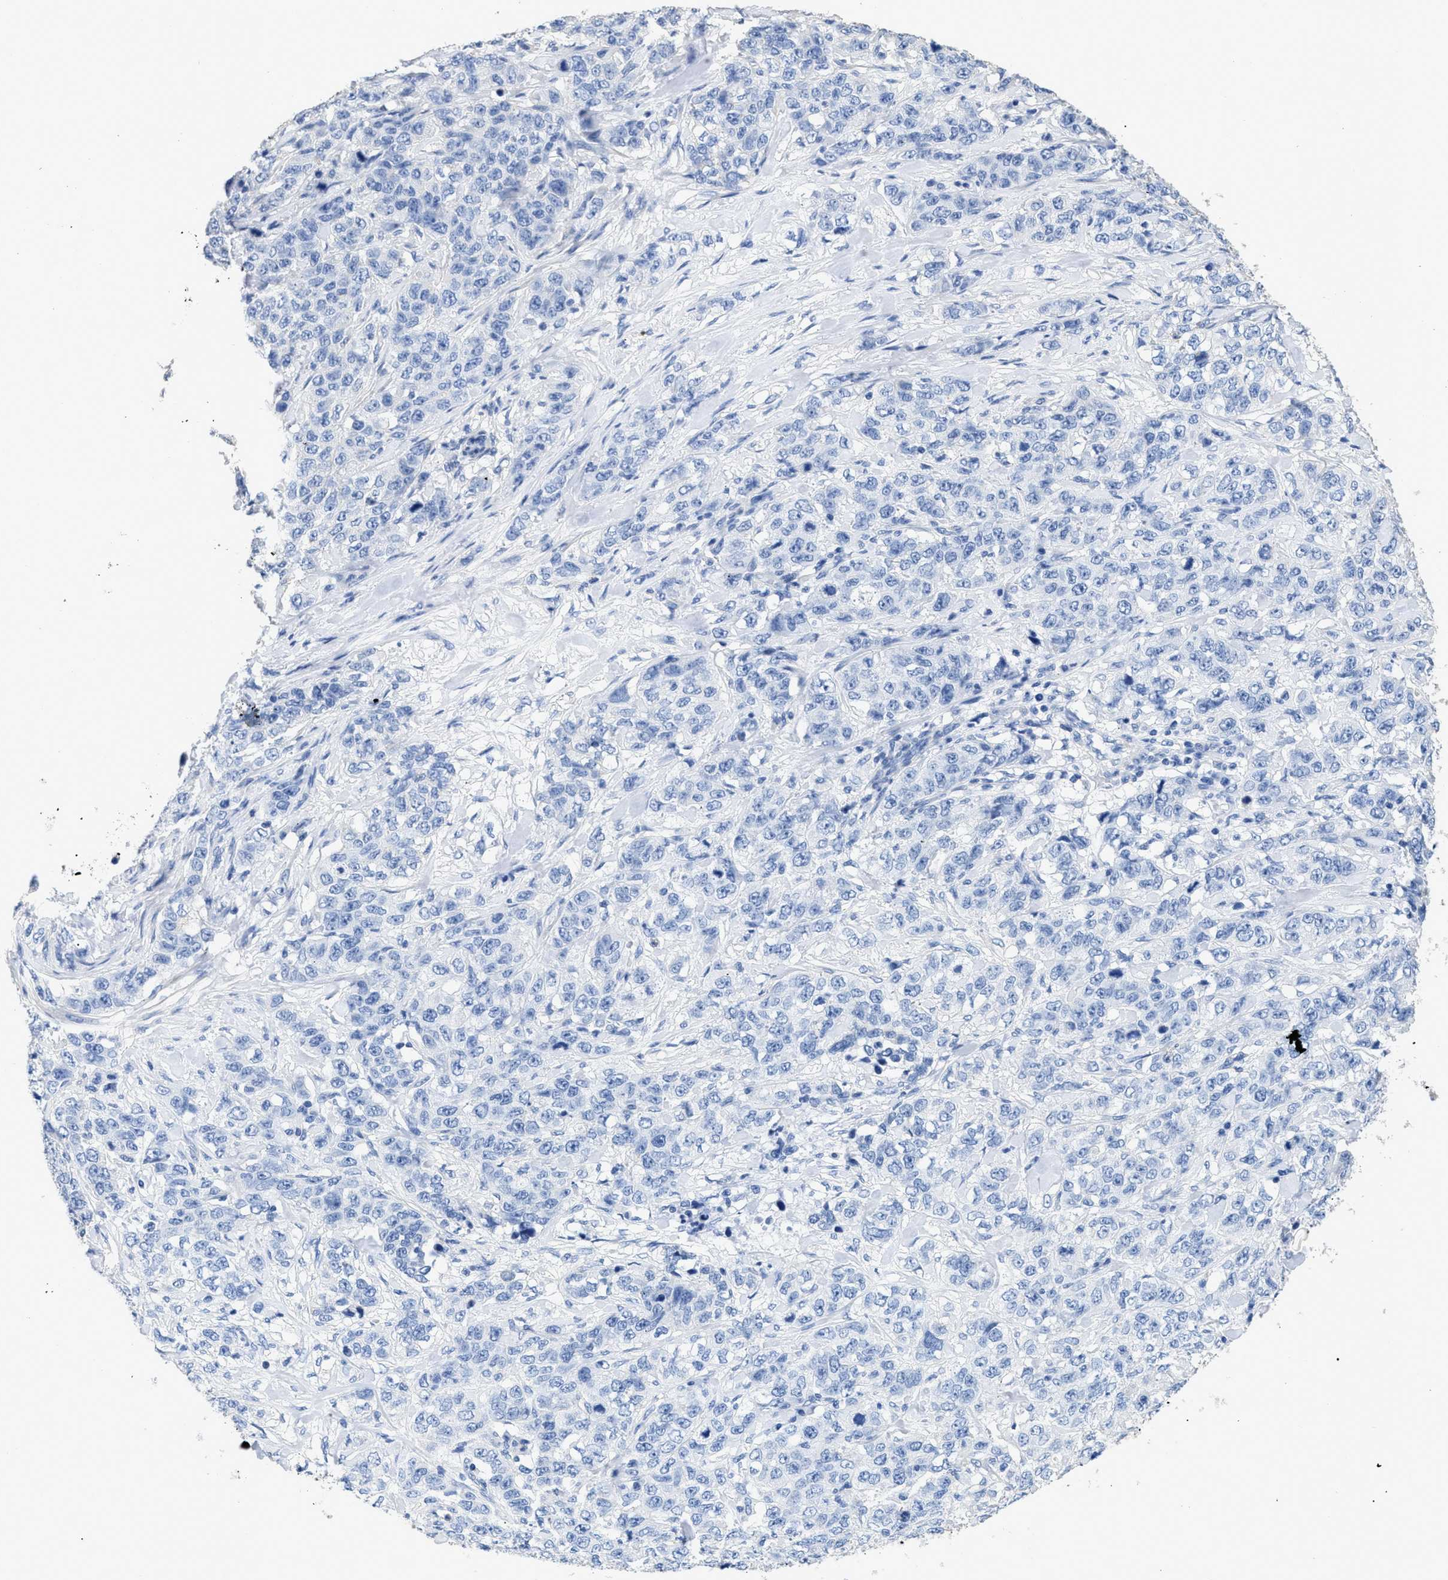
{"staining": {"intensity": "negative", "quantity": "none", "location": "none"}, "tissue": "stomach cancer", "cell_type": "Tumor cells", "image_type": "cancer", "snomed": [{"axis": "morphology", "description": "Adenocarcinoma, NOS"}, {"axis": "topography", "description": "Stomach"}], "caption": "Stomach cancer stained for a protein using immunohistochemistry displays no expression tumor cells.", "gene": "DLC1", "patient": {"sex": "male", "age": 48}}